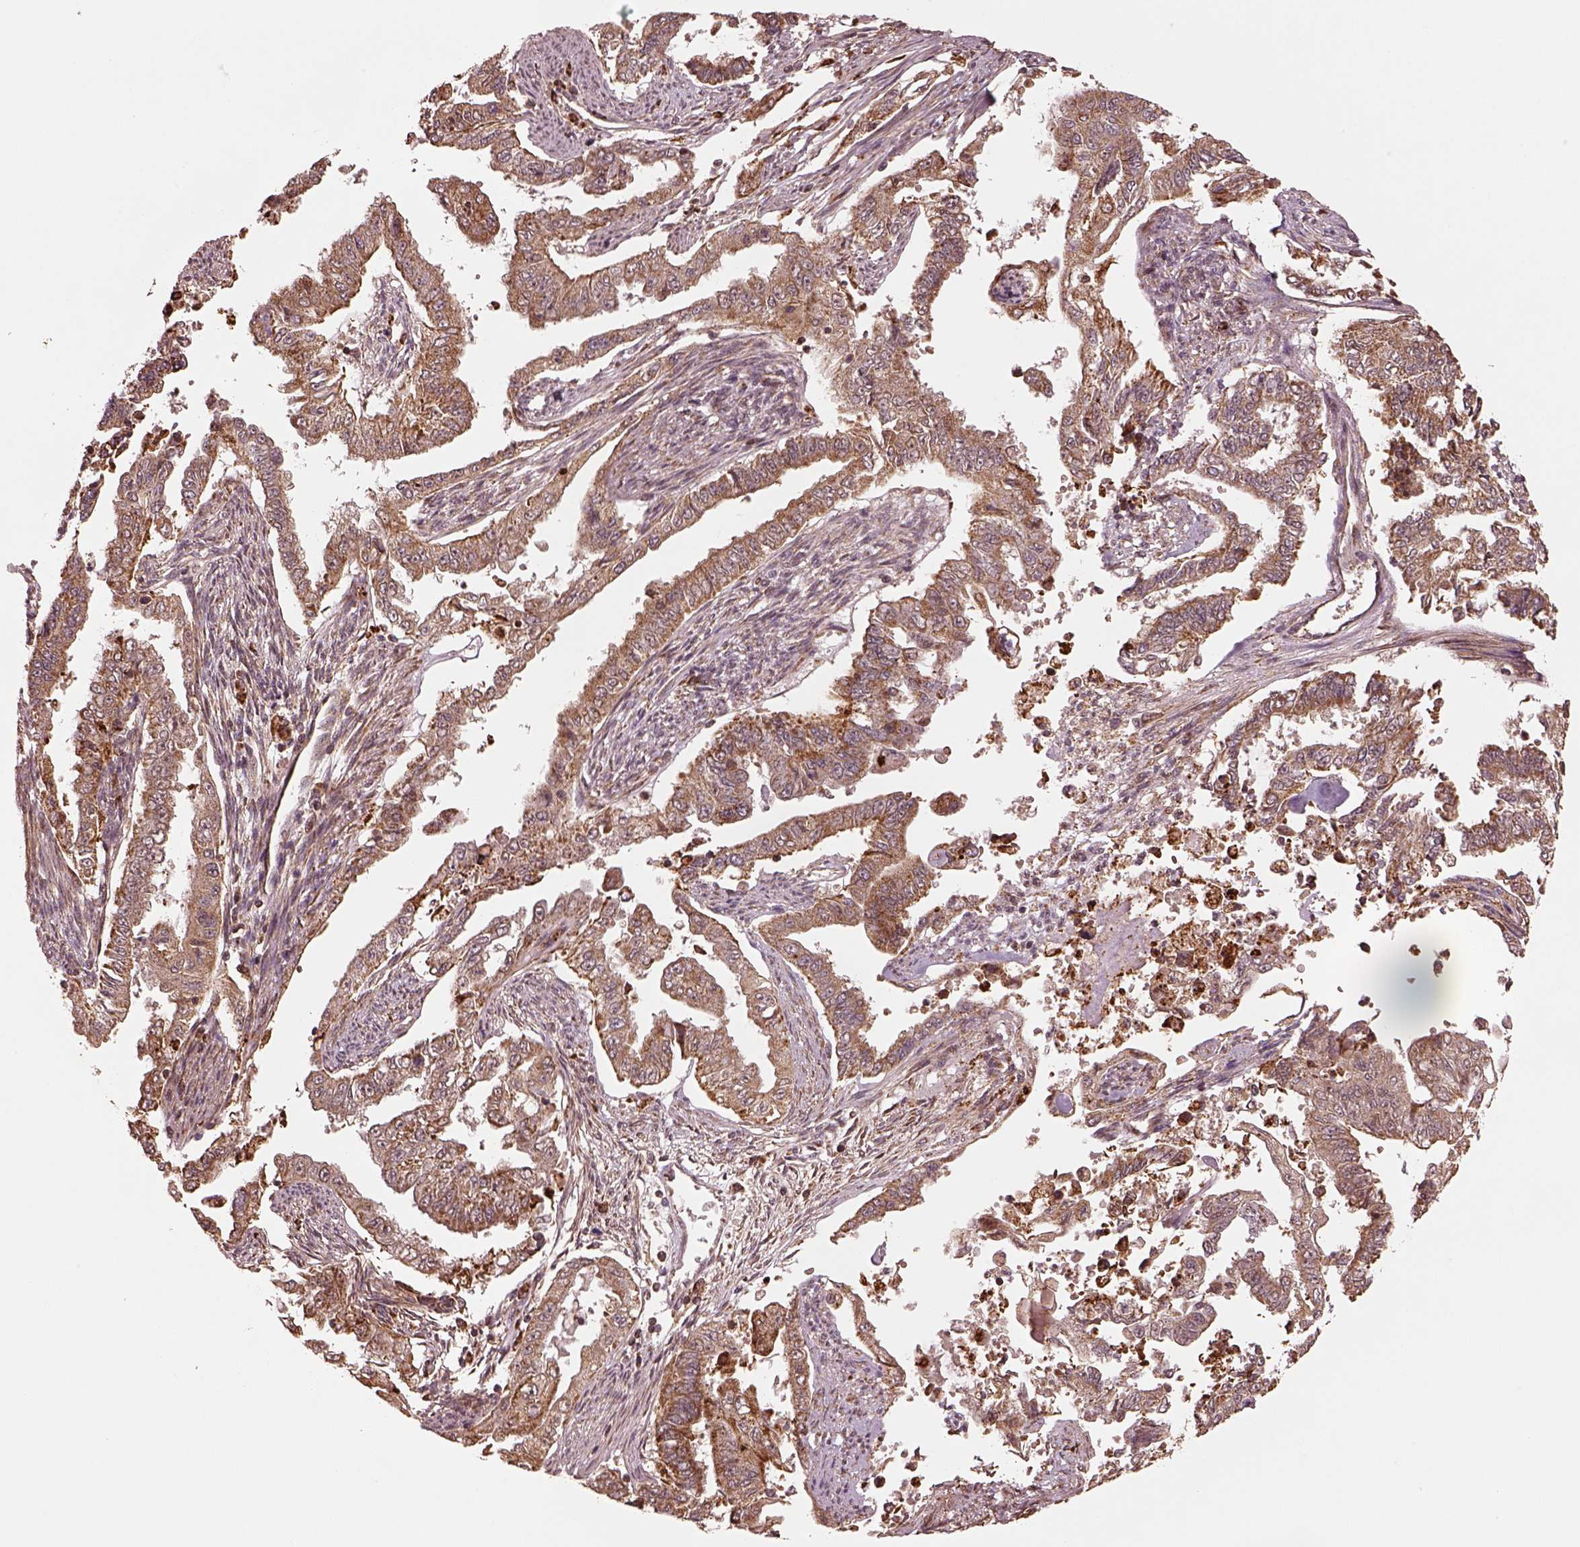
{"staining": {"intensity": "moderate", "quantity": ">75%", "location": "cytoplasmic/membranous"}, "tissue": "endometrial cancer", "cell_type": "Tumor cells", "image_type": "cancer", "snomed": [{"axis": "morphology", "description": "Adenocarcinoma, NOS"}, {"axis": "topography", "description": "Uterus"}], "caption": "Adenocarcinoma (endometrial) stained with IHC exhibits moderate cytoplasmic/membranous expression in about >75% of tumor cells. (Brightfield microscopy of DAB IHC at high magnification).", "gene": "SEL1L3", "patient": {"sex": "female", "age": 59}}